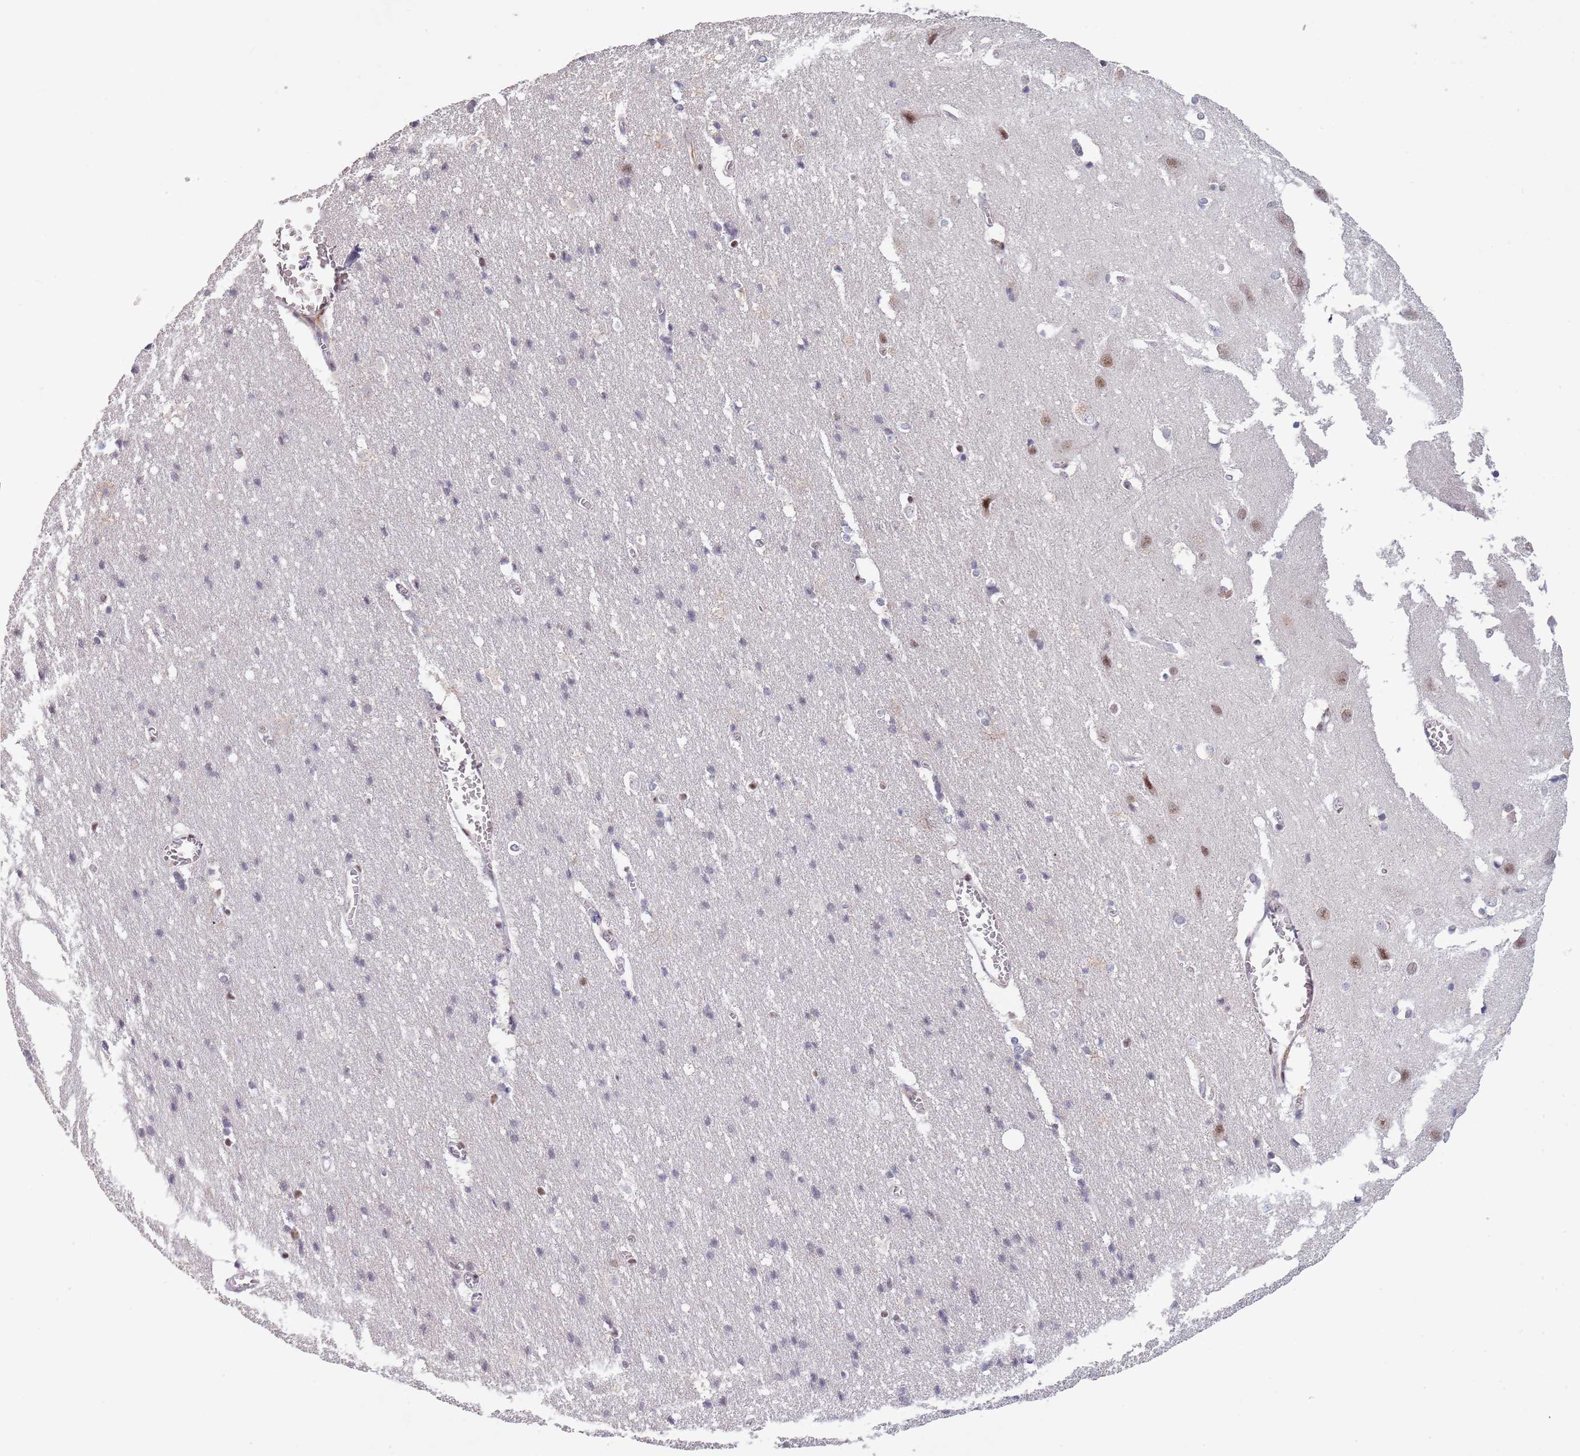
{"staining": {"intensity": "negative", "quantity": "none", "location": "none"}, "tissue": "cerebral cortex", "cell_type": "Endothelial cells", "image_type": "normal", "snomed": [{"axis": "morphology", "description": "Normal tissue, NOS"}, {"axis": "topography", "description": "Cerebral cortex"}], "caption": "Endothelial cells are negative for protein expression in unremarkable human cerebral cortex. The staining was performed using DAB to visualize the protein expression in brown, while the nuclei were stained in blue with hematoxylin (Magnification: 20x).", "gene": "CIZ1", "patient": {"sex": "male", "age": 54}}